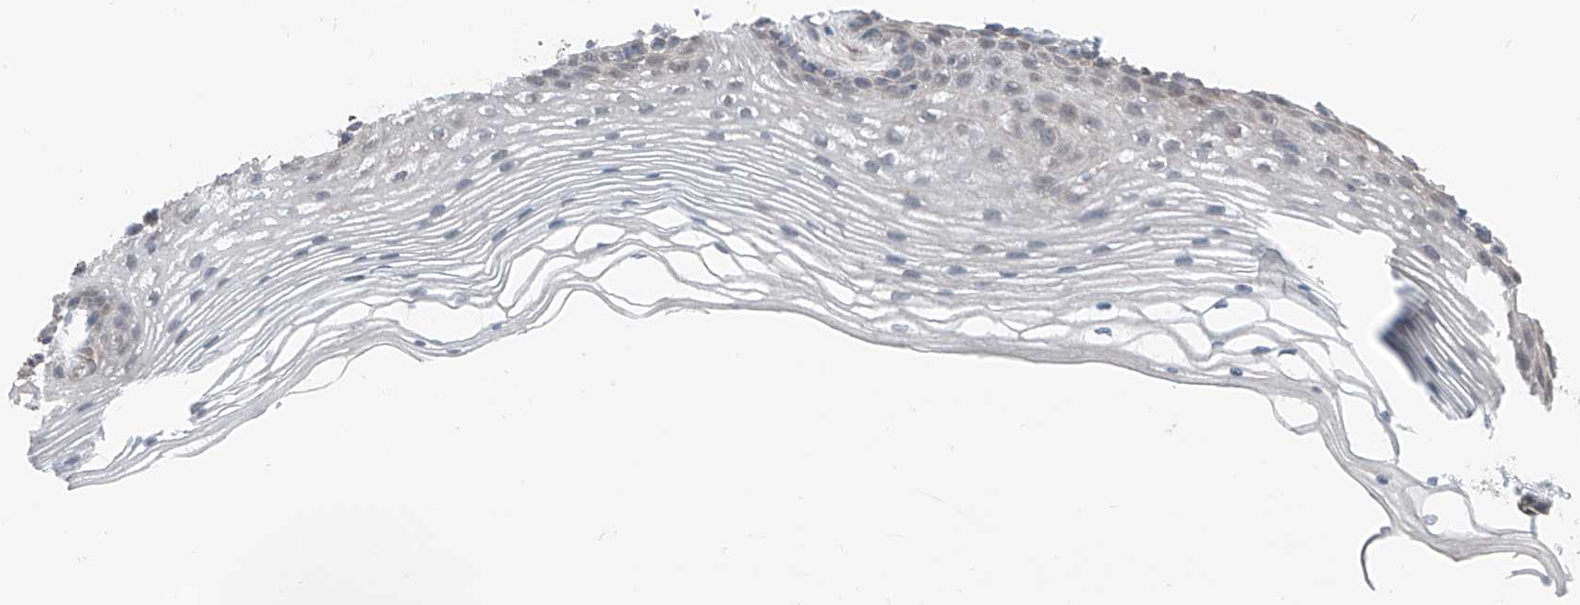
{"staining": {"intensity": "negative", "quantity": "none", "location": "none"}, "tissue": "vagina", "cell_type": "Squamous epithelial cells", "image_type": "normal", "snomed": [{"axis": "morphology", "description": "Normal tissue, NOS"}, {"axis": "topography", "description": "Vagina"}], "caption": "This is an IHC photomicrograph of unremarkable human vagina. There is no positivity in squamous epithelial cells.", "gene": "HSPB11", "patient": {"sex": "female", "age": 46}}